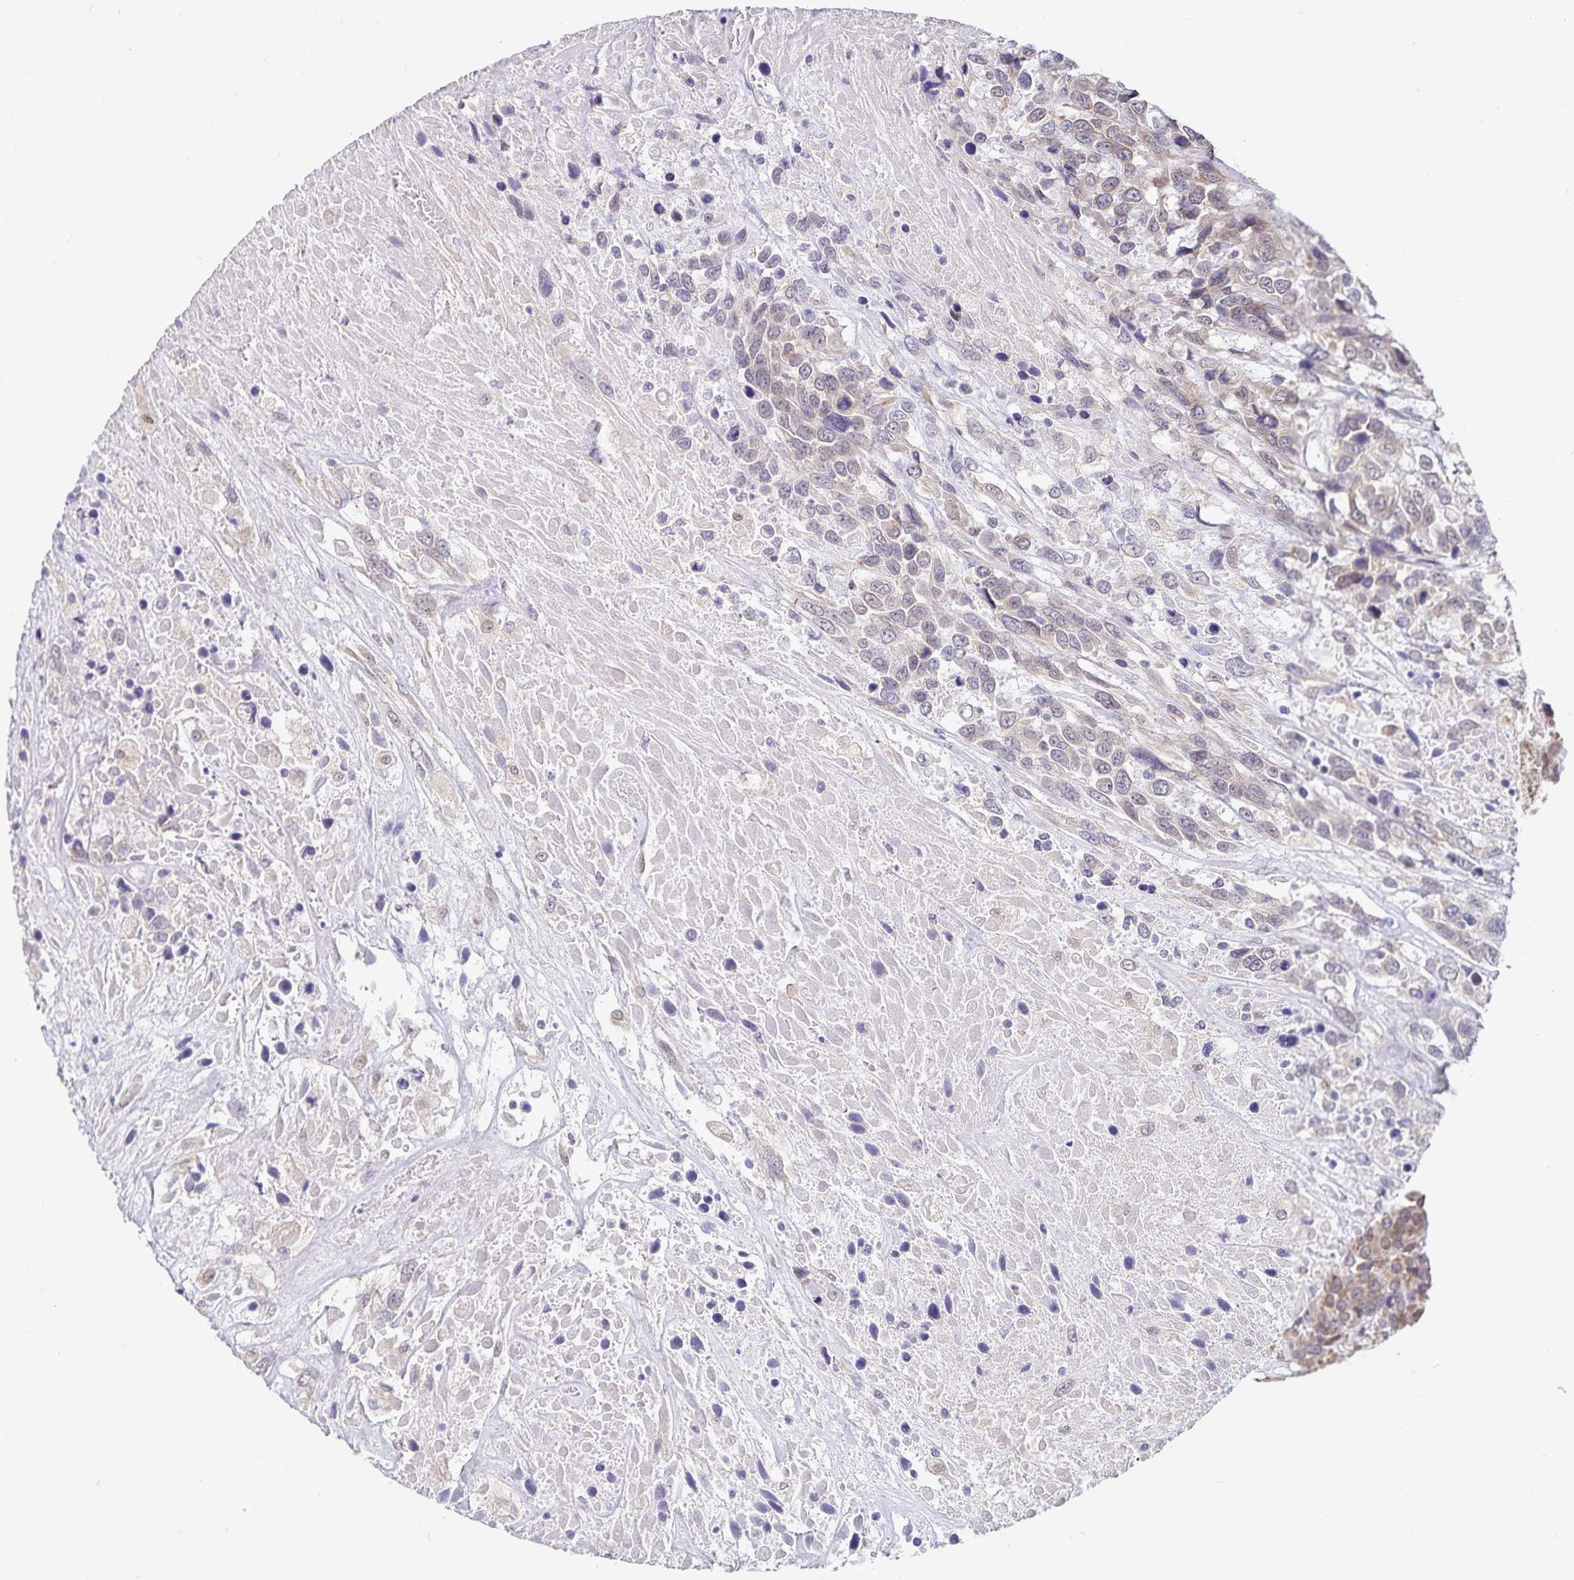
{"staining": {"intensity": "negative", "quantity": "none", "location": "none"}, "tissue": "urothelial cancer", "cell_type": "Tumor cells", "image_type": "cancer", "snomed": [{"axis": "morphology", "description": "Urothelial carcinoma, High grade"}, {"axis": "topography", "description": "Urinary bladder"}], "caption": "Urothelial cancer was stained to show a protein in brown. There is no significant staining in tumor cells.", "gene": "ATP2A2", "patient": {"sex": "female", "age": 70}}